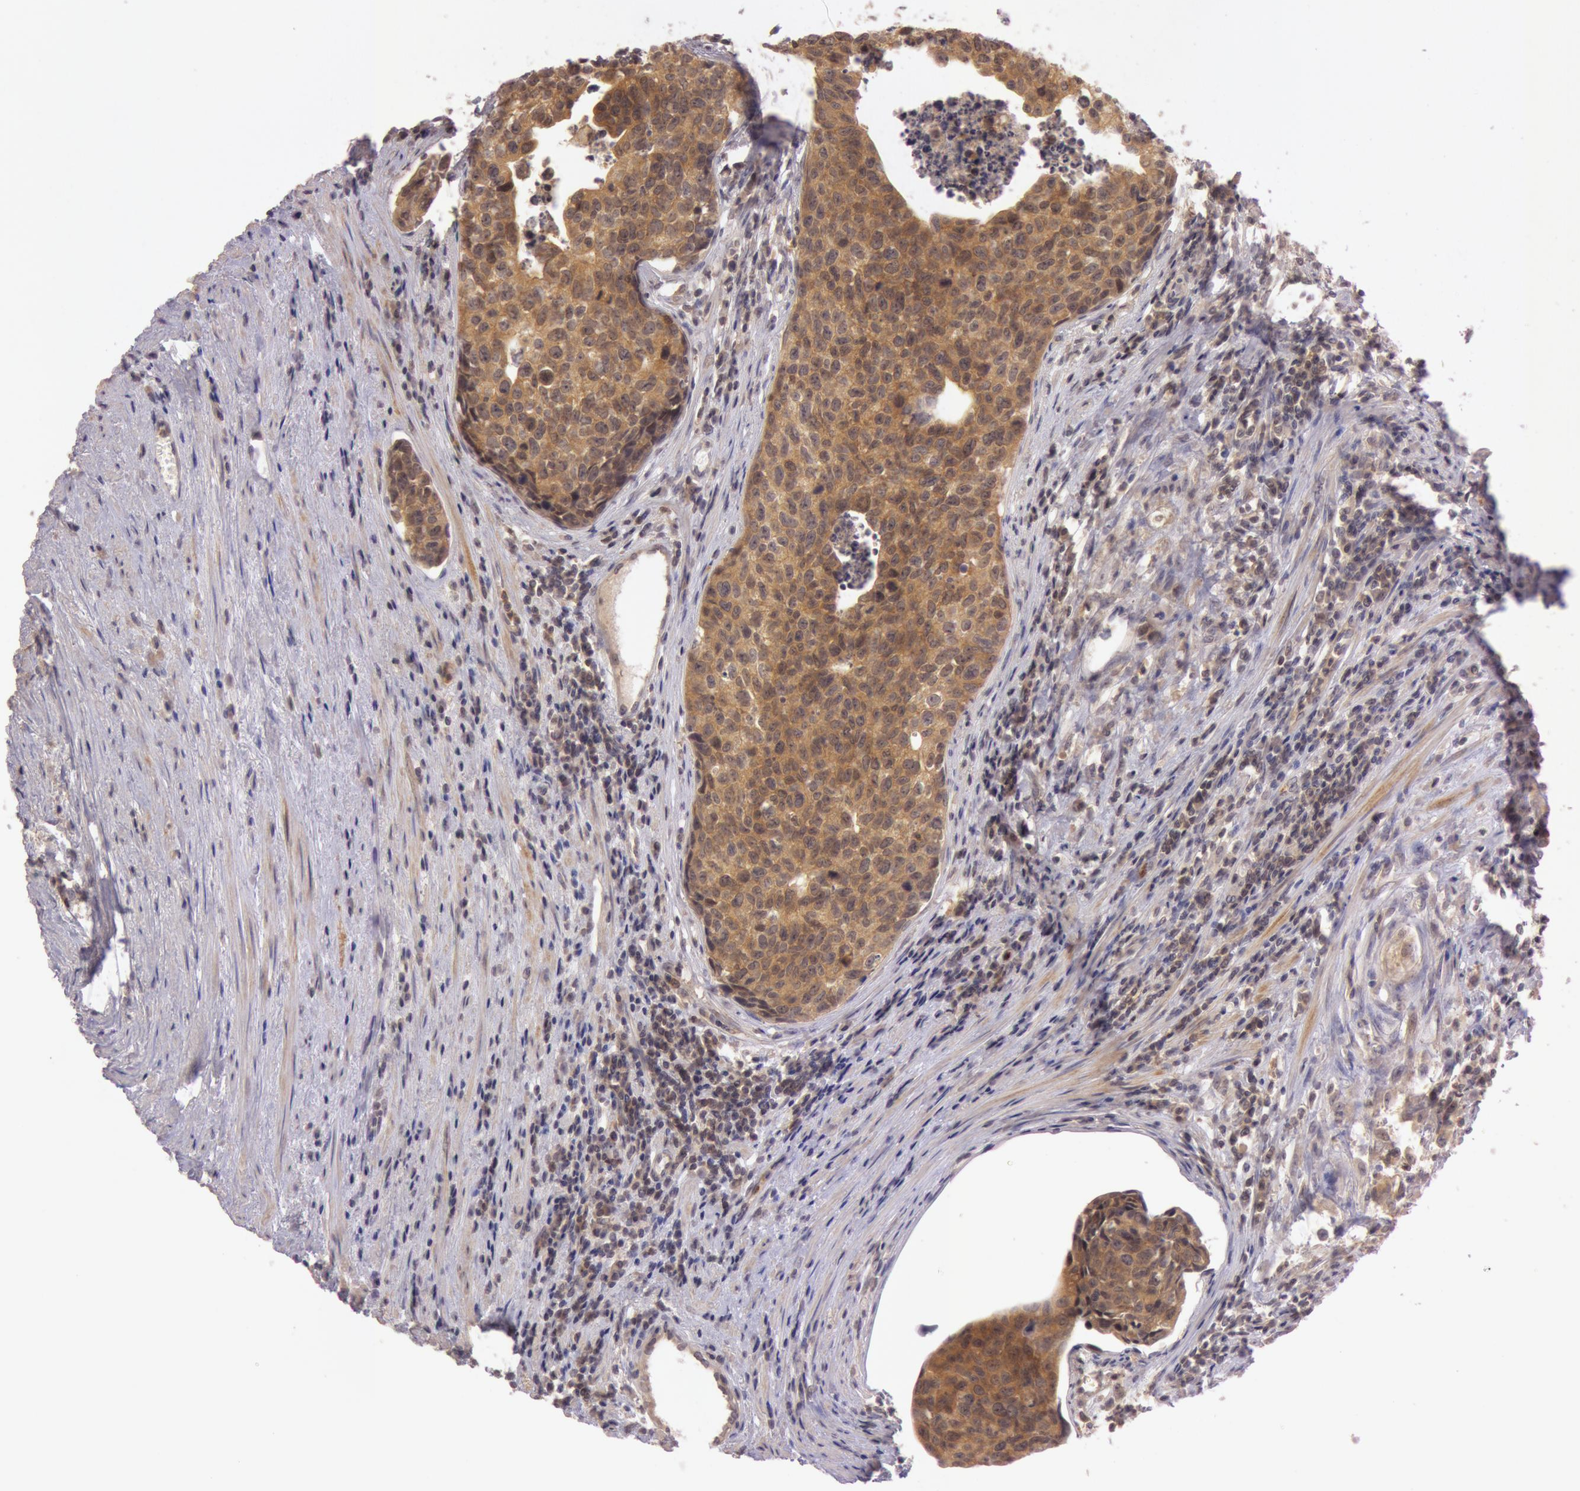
{"staining": {"intensity": "strong", "quantity": ">75%", "location": "cytoplasmic/membranous"}, "tissue": "urothelial cancer", "cell_type": "Tumor cells", "image_type": "cancer", "snomed": [{"axis": "morphology", "description": "Urothelial carcinoma, High grade"}, {"axis": "topography", "description": "Urinary bladder"}], "caption": "Protein staining of urothelial cancer tissue demonstrates strong cytoplasmic/membranous expression in approximately >75% of tumor cells.", "gene": "ATG2B", "patient": {"sex": "male", "age": 81}}